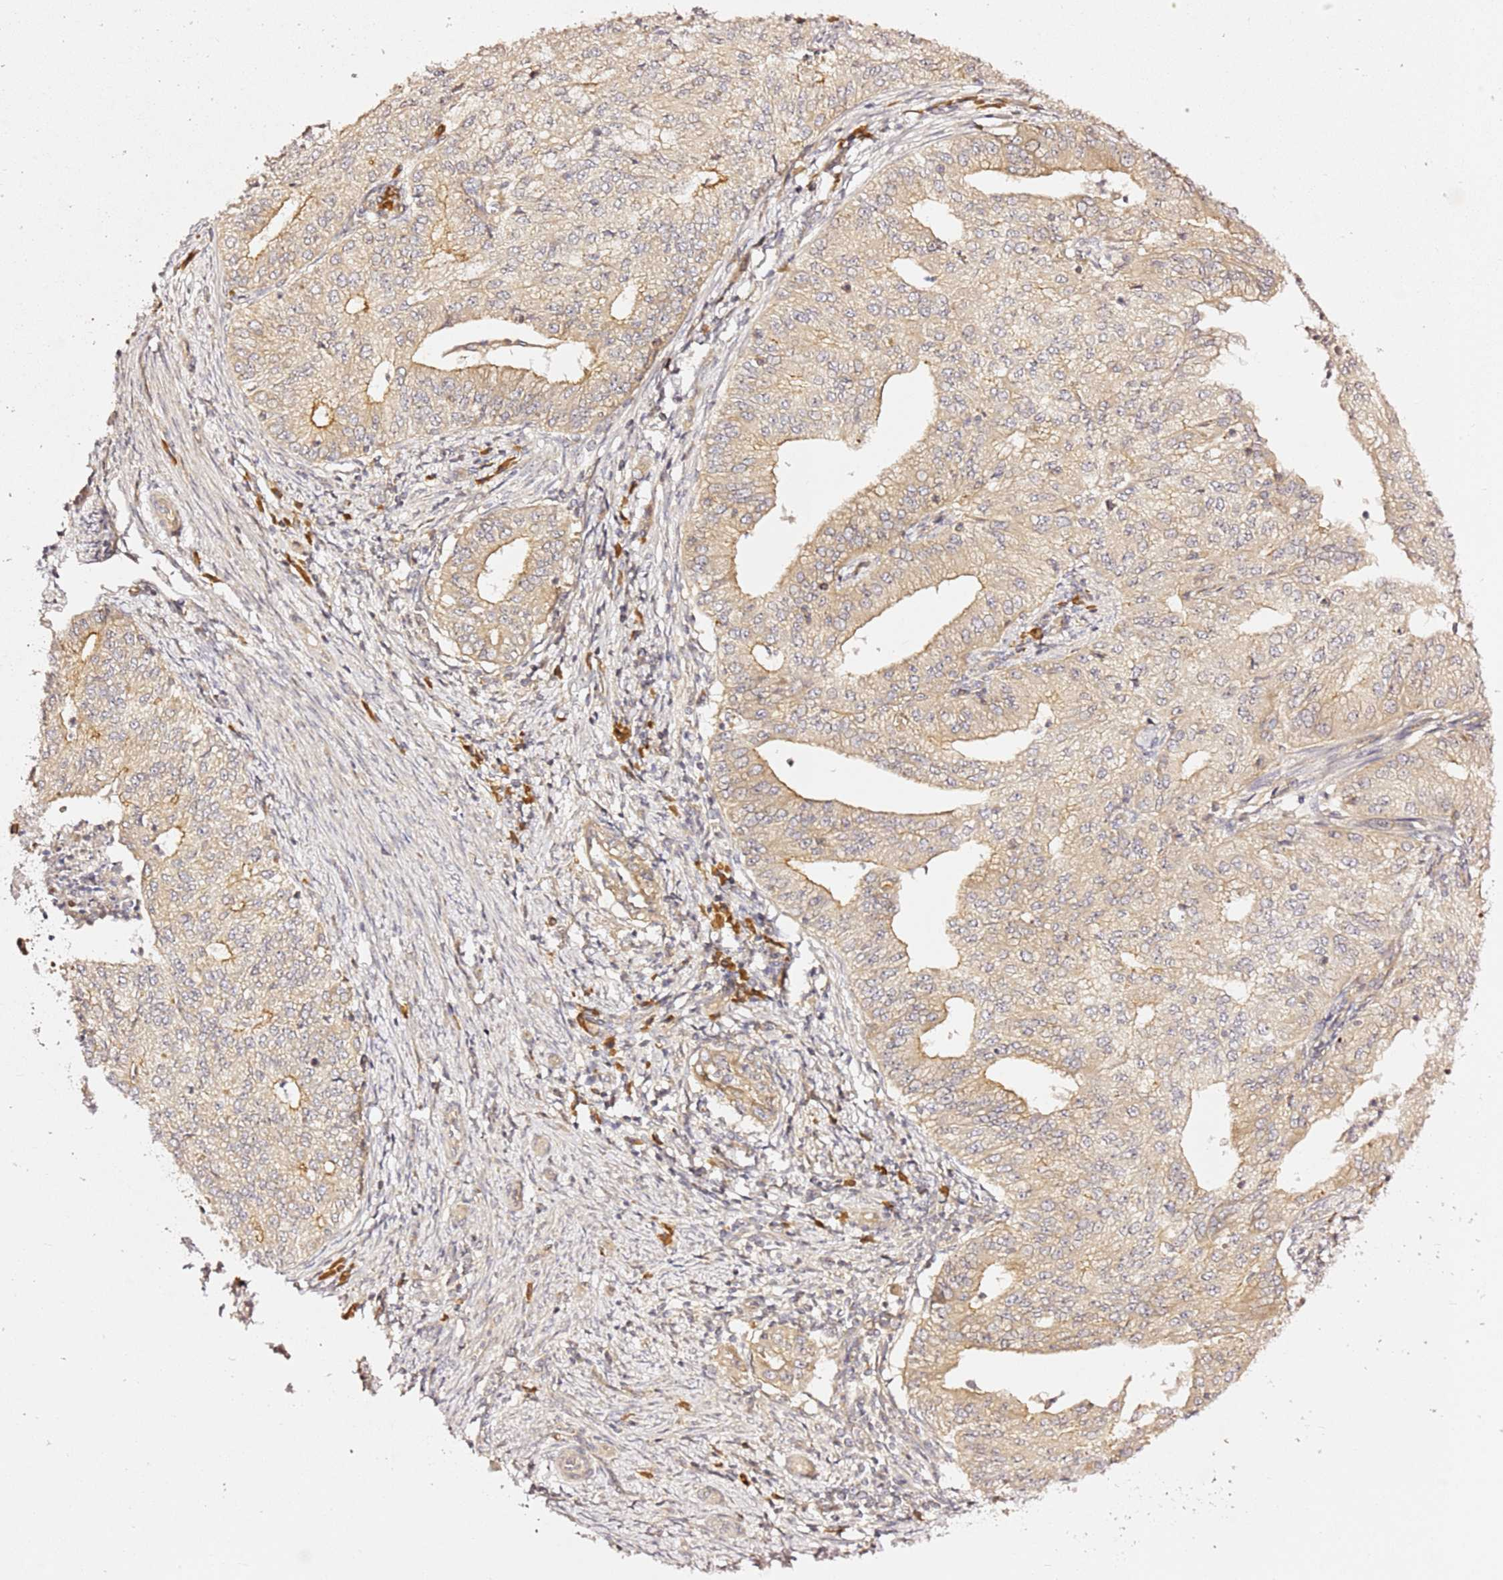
{"staining": {"intensity": "weak", "quantity": ">75%", "location": "cytoplasmic/membranous"}, "tissue": "endometrial cancer", "cell_type": "Tumor cells", "image_type": "cancer", "snomed": [{"axis": "morphology", "description": "Adenocarcinoma, NOS"}, {"axis": "topography", "description": "Endometrium"}], "caption": "The immunohistochemical stain highlights weak cytoplasmic/membranous staining in tumor cells of adenocarcinoma (endometrial) tissue.", "gene": "OSBPL2", "patient": {"sex": "female", "age": 50}}